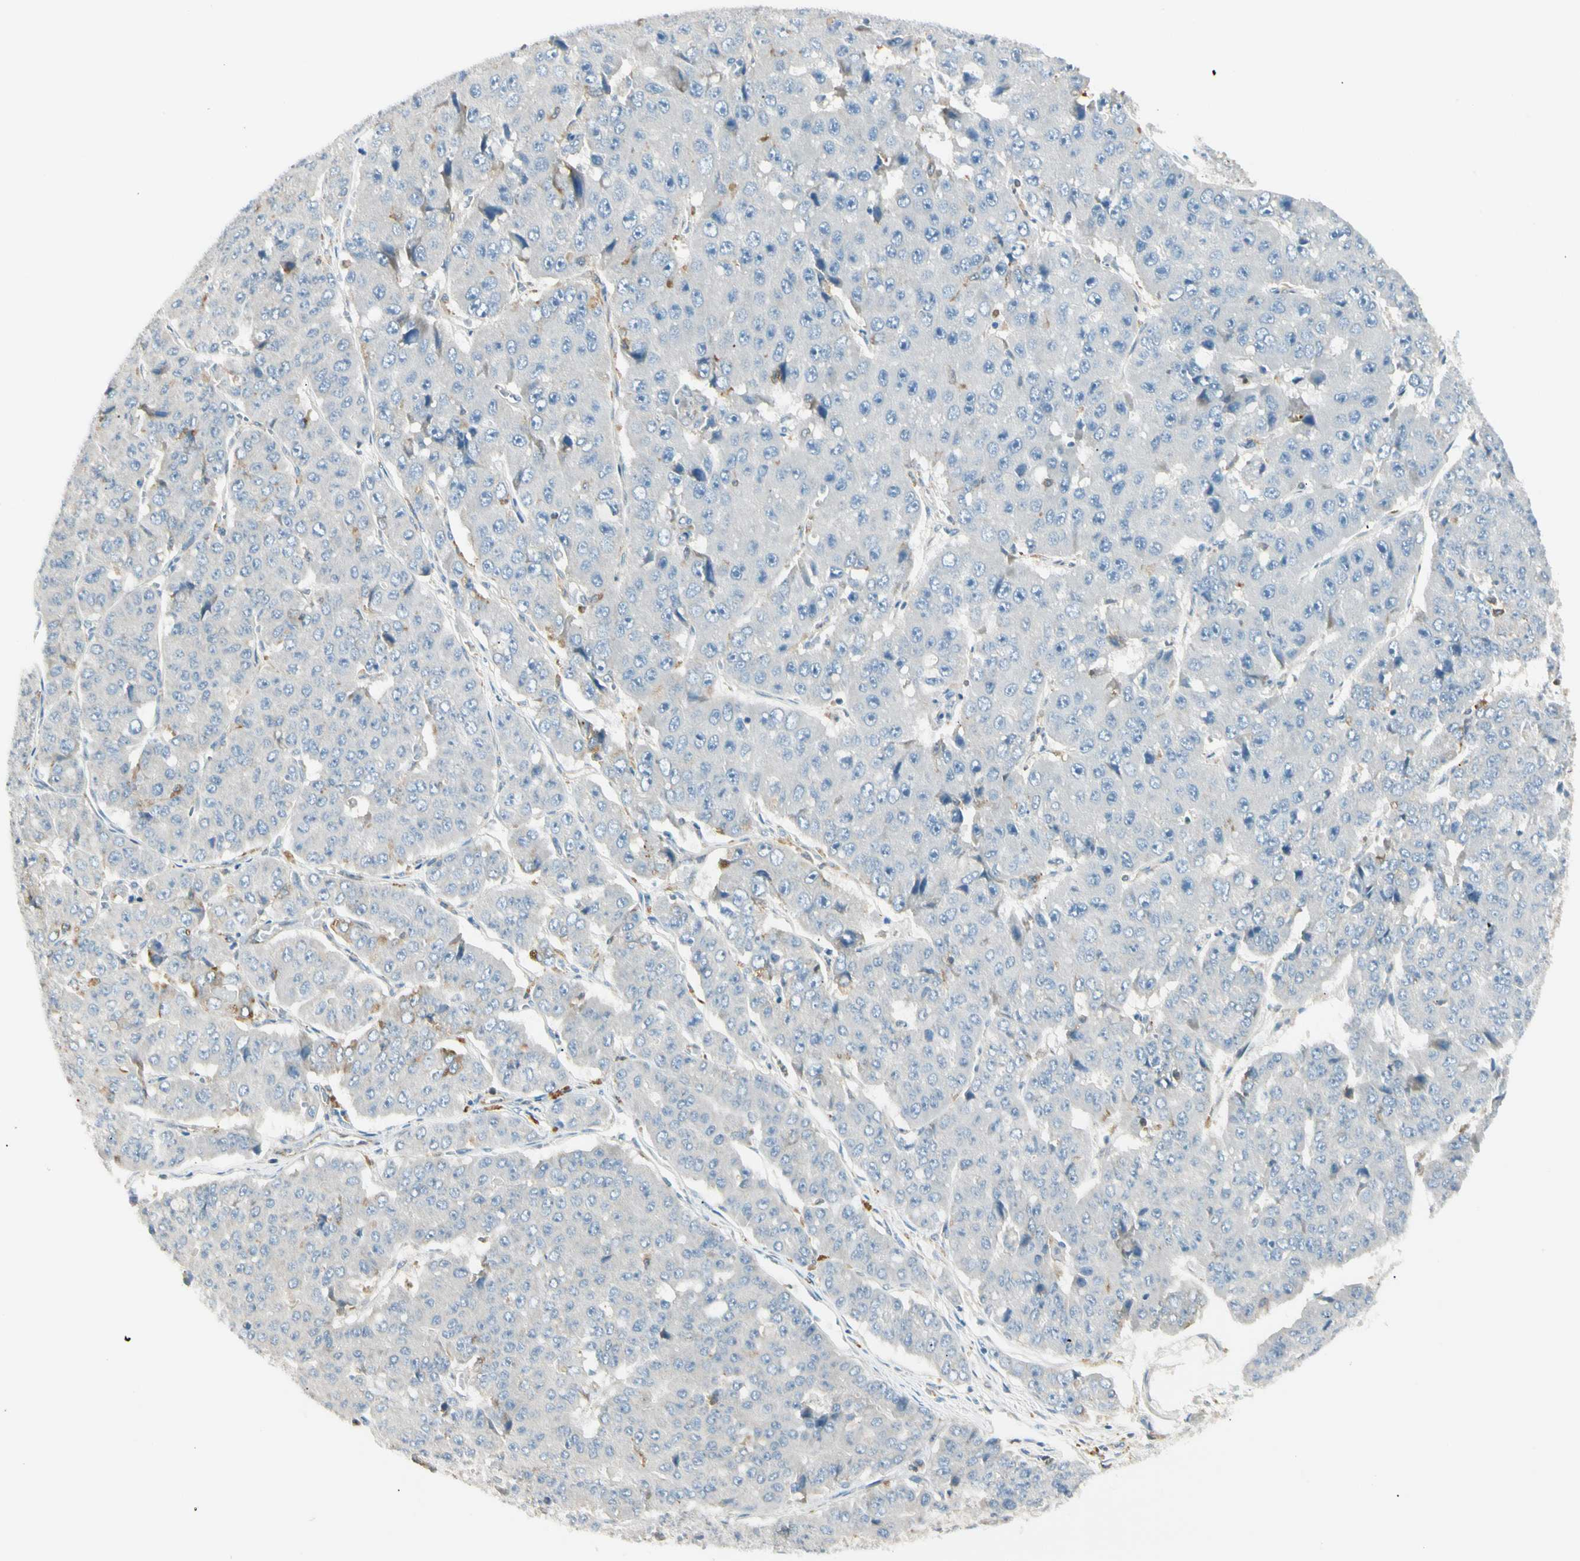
{"staining": {"intensity": "negative", "quantity": "none", "location": "none"}, "tissue": "pancreatic cancer", "cell_type": "Tumor cells", "image_type": "cancer", "snomed": [{"axis": "morphology", "description": "Adenocarcinoma, NOS"}, {"axis": "topography", "description": "Pancreas"}], "caption": "Tumor cells show no significant expression in adenocarcinoma (pancreatic).", "gene": "LPCAT2", "patient": {"sex": "male", "age": 50}}